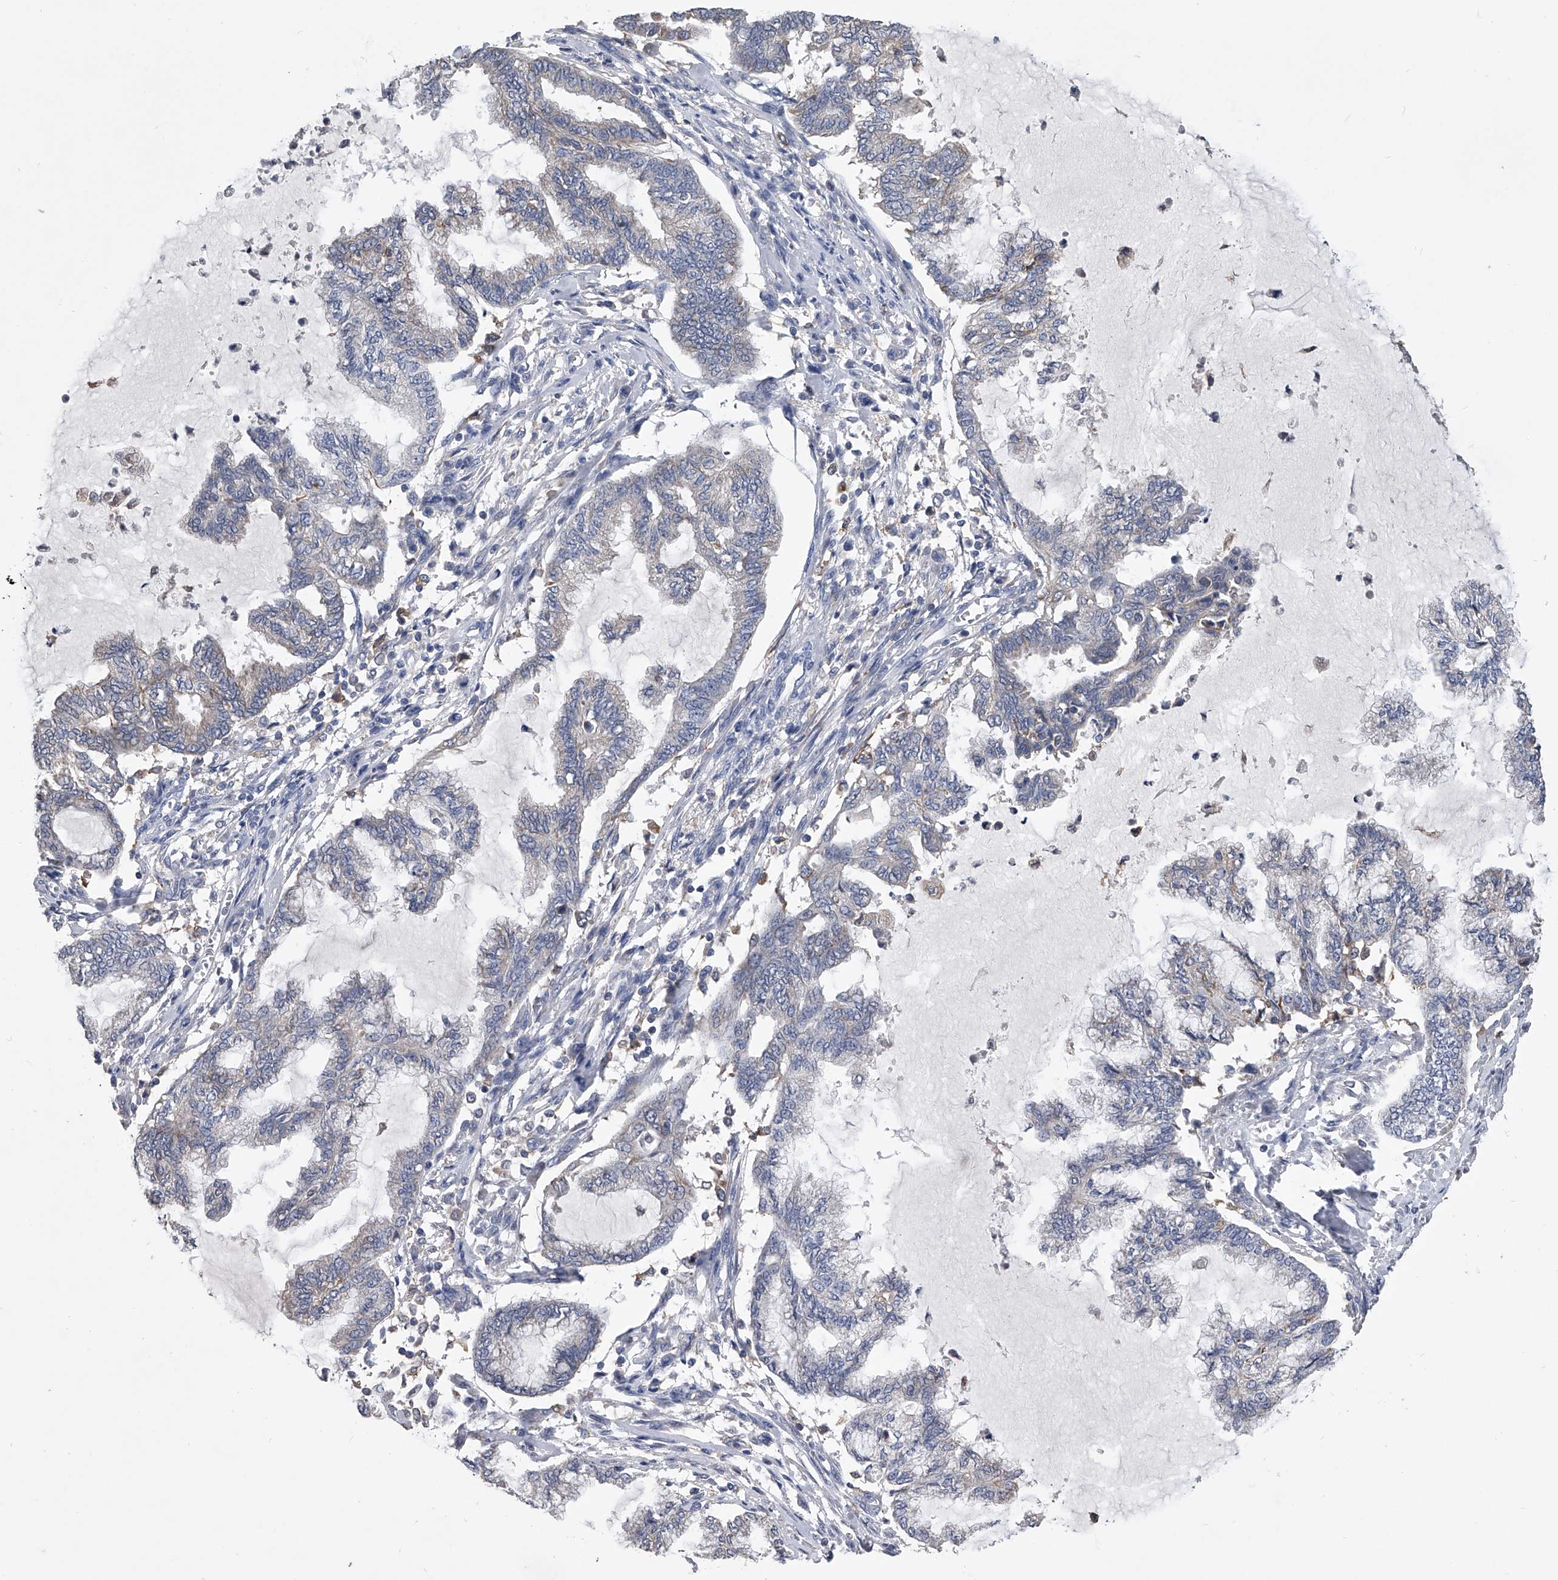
{"staining": {"intensity": "negative", "quantity": "none", "location": "none"}, "tissue": "endometrial cancer", "cell_type": "Tumor cells", "image_type": "cancer", "snomed": [{"axis": "morphology", "description": "Adenocarcinoma, NOS"}, {"axis": "topography", "description": "Endometrium"}], "caption": "IHC image of adenocarcinoma (endometrial) stained for a protein (brown), which exhibits no expression in tumor cells. The staining is performed using DAB brown chromogen with nuclei counter-stained in using hematoxylin.", "gene": "MAP4K3", "patient": {"sex": "female", "age": 86}}